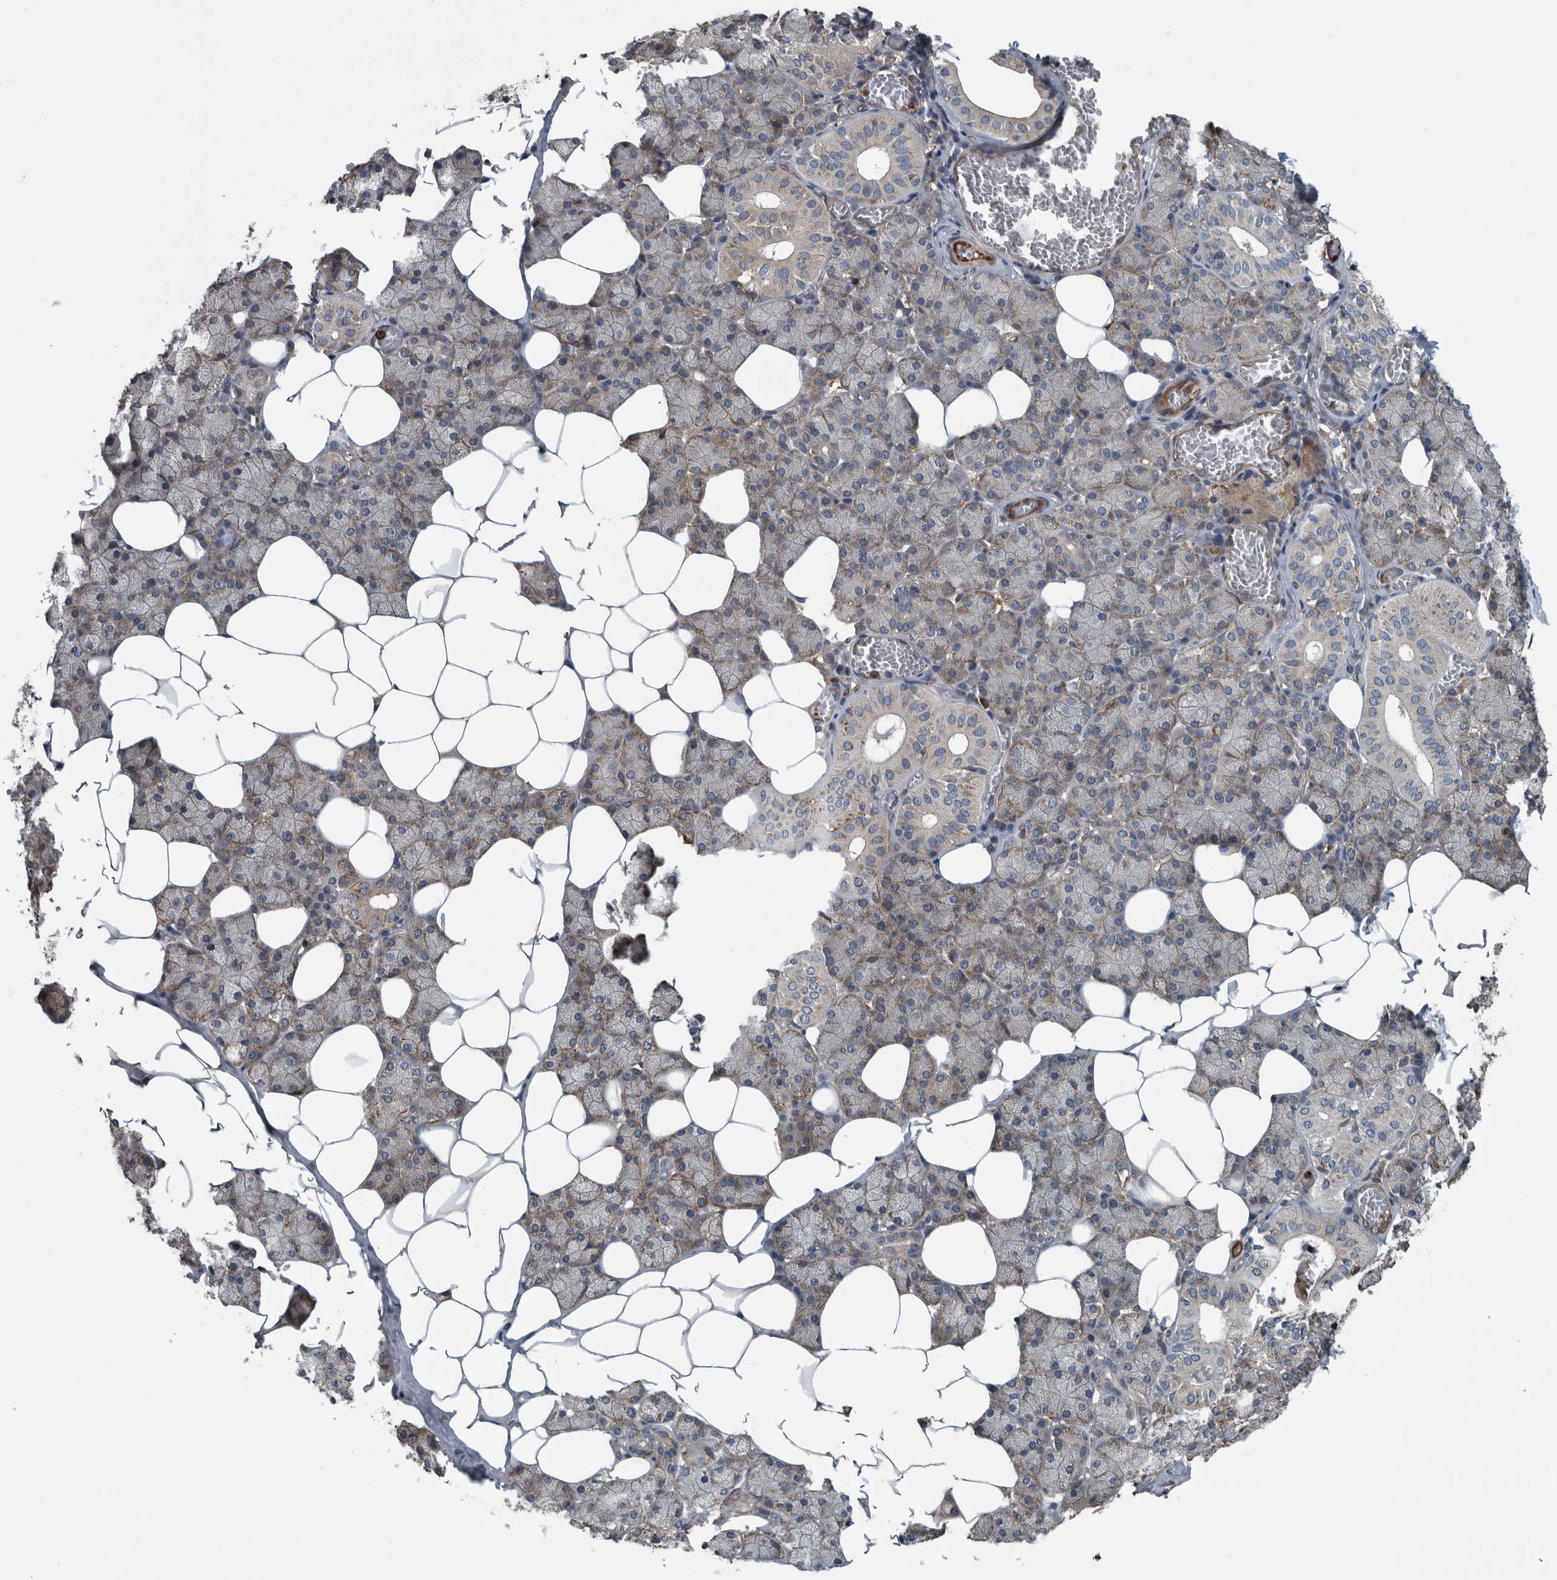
{"staining": {"intensity": "weak", "quantity": "<25%", "location": "cytoplasmic/membranous"}, "tissue": "salivary gland", "cell_type": "Glandular cells", "image_type": "normal", "snomed": [{"axis": "morphology", "description": "Normal tissue, NOS"}, {"axis": "topography", "description": "Salivary gland"}], "caption": "A high-resolution micrograph shows immunohistochemistry staining of normal salivary gland, which reveals no significant staining in glandular cells. Nuclei are stained in blue.", "gene": "EXOC8", "patient": {"sex": "female", "age": 33}}